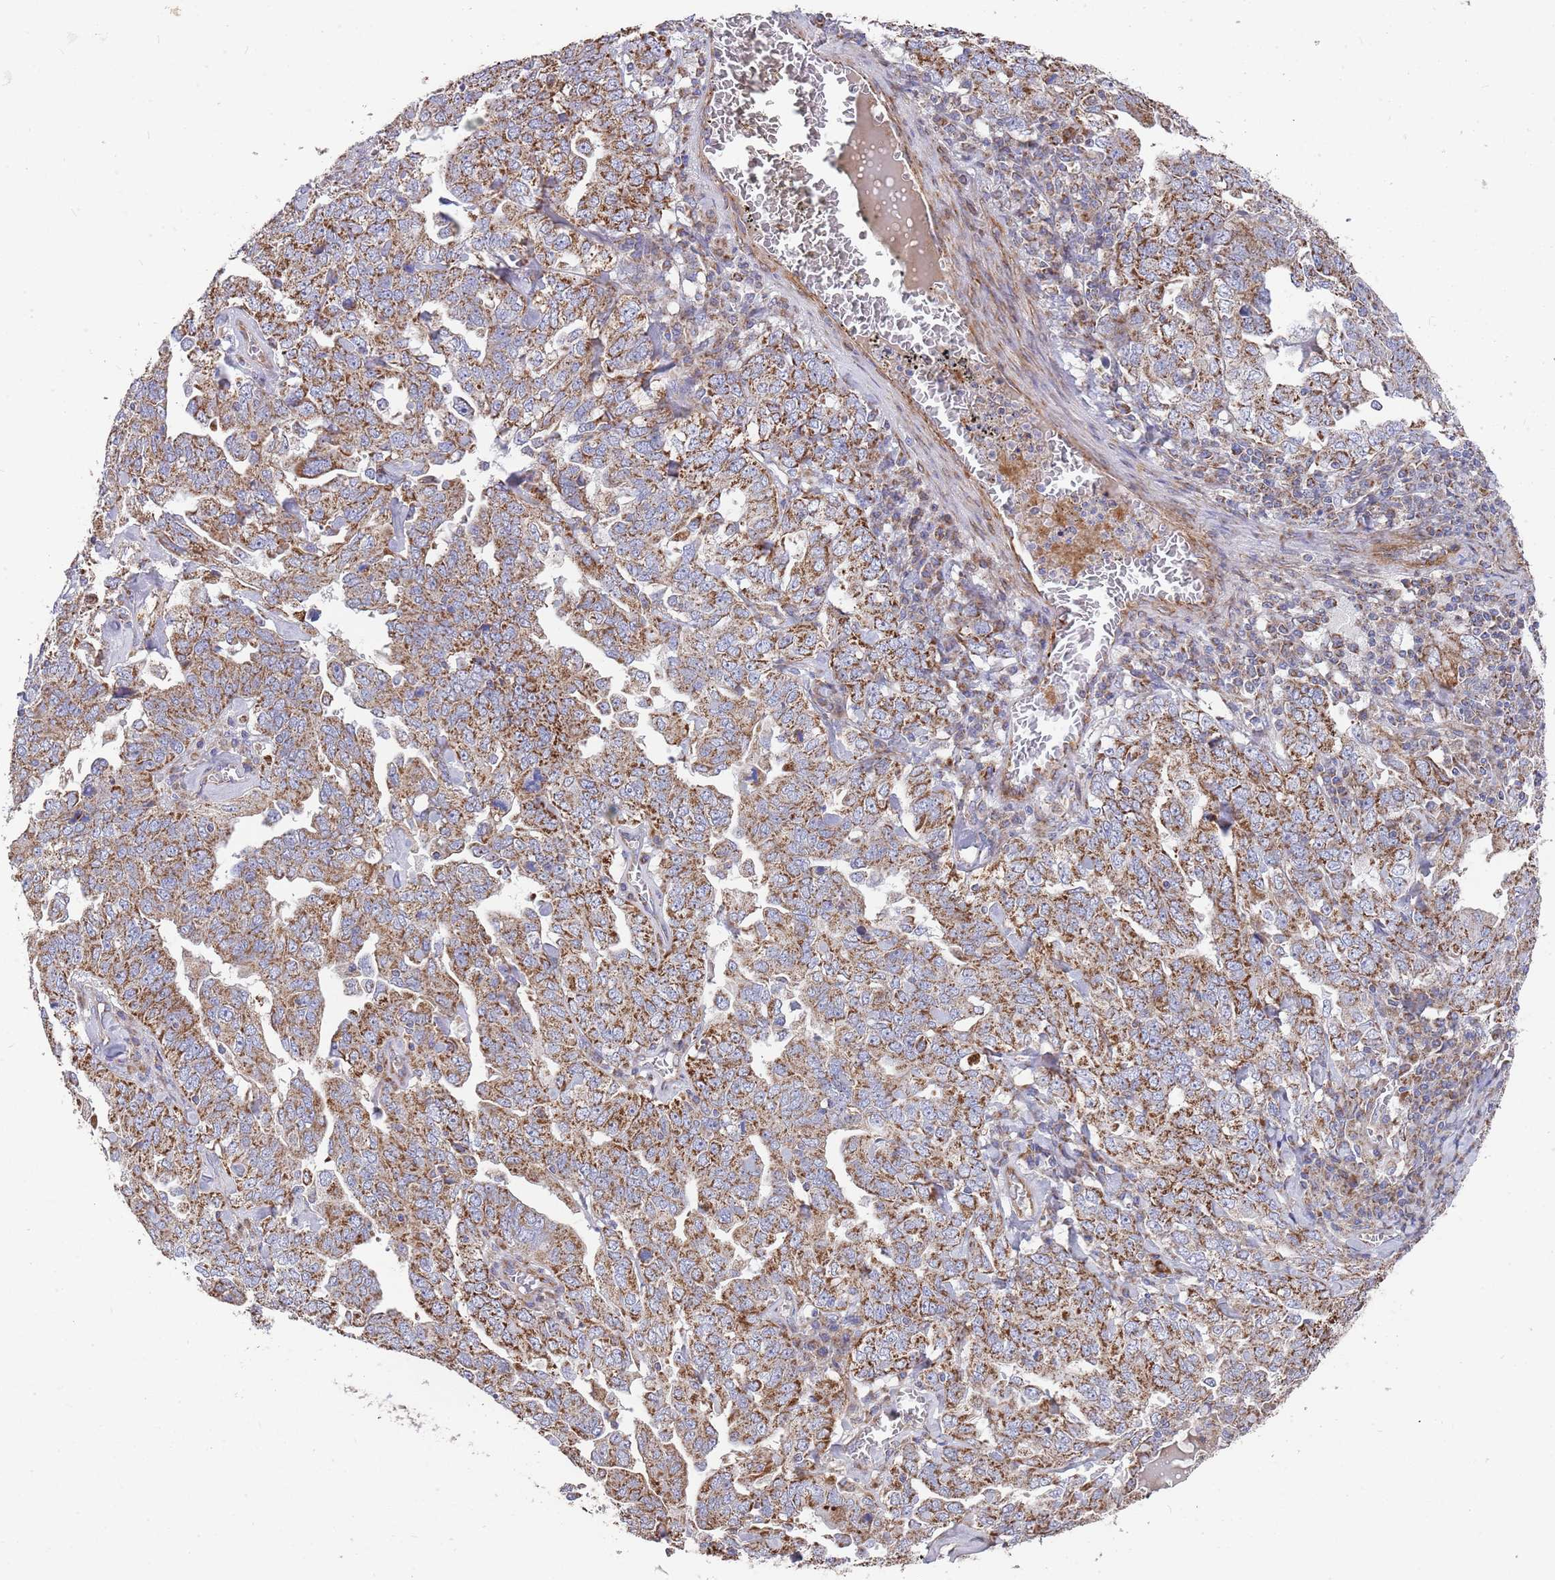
{"staining": {"intensity": "moderate", "quantity": ">75%", "location": "cytoplasmic/membranous"}, "tissue": "ovarian cancer", "cell_type": "Tumor cells", "image_type": "cancer", "snomed": [{"axis": "morphology", "description": "Carcinoma, endometroid"}, {"axis": "topography", "description": "Ovary"}], "caption": "The image exhibits immunohistochemical staining of ovarian cancer. There is moderate cytoplasmic/membranous staining is appreciated in about >75% of tumor cells.", "gene": "WDFY3", "patient": {"sex": "female", "age": 62}}